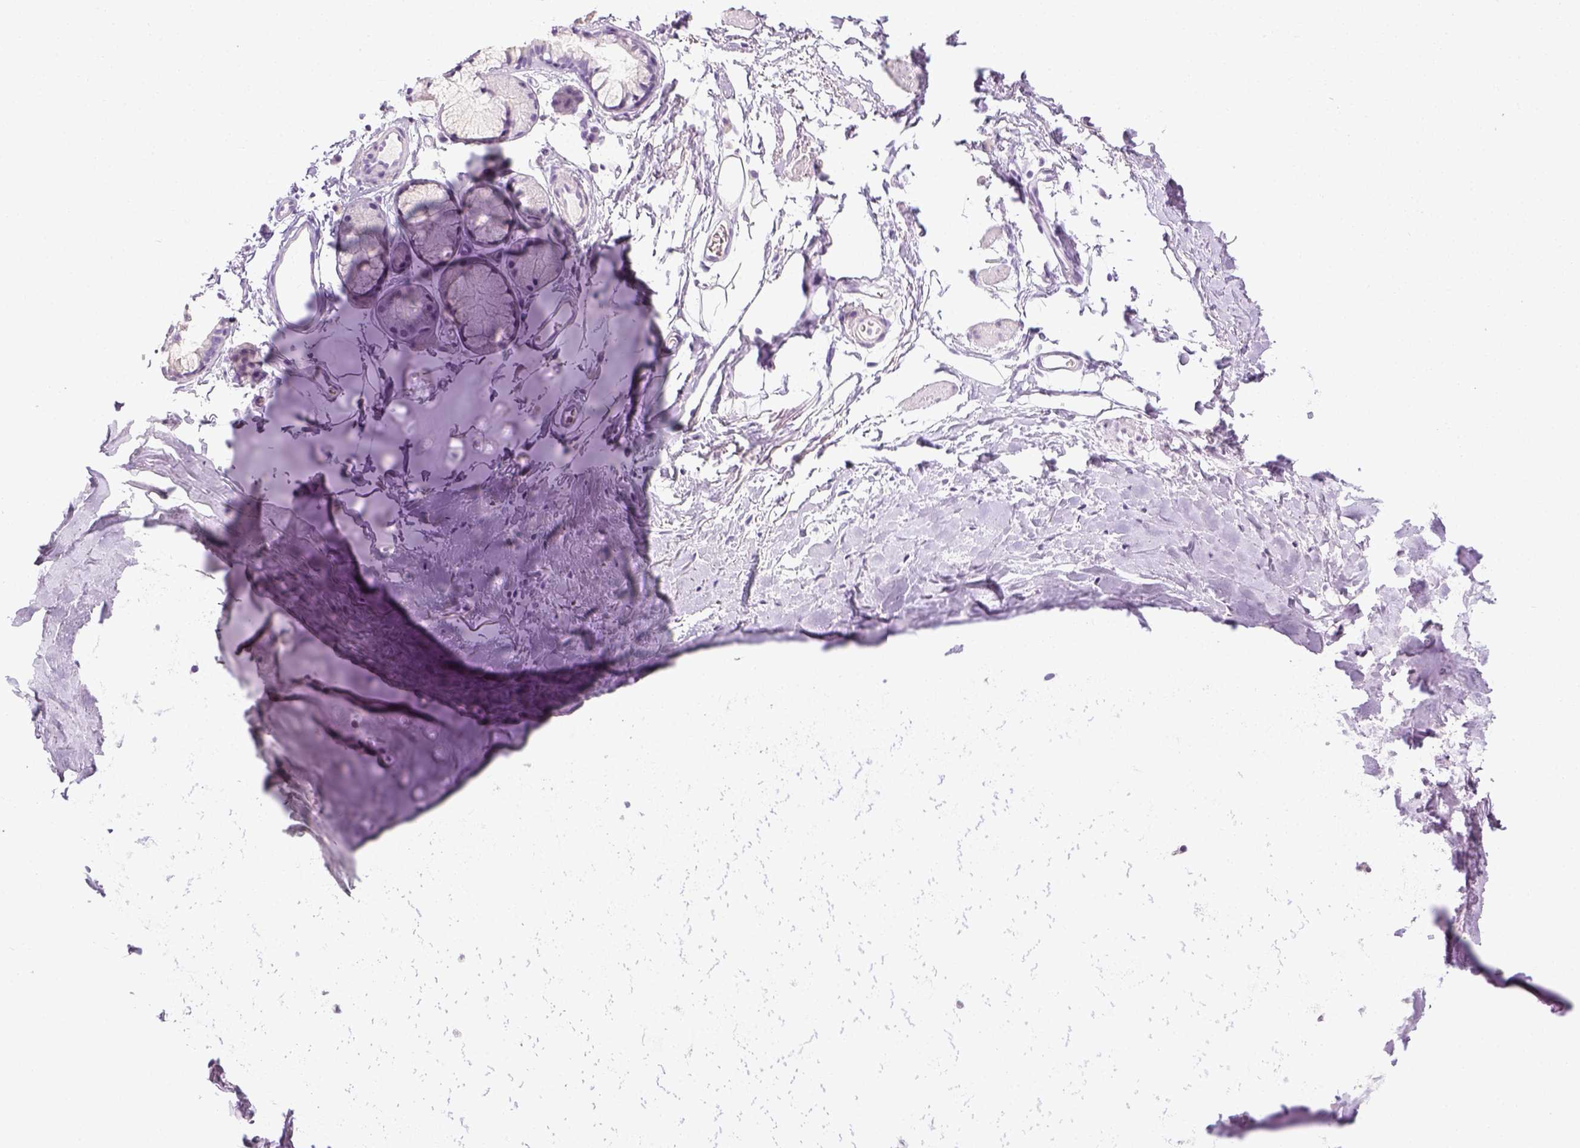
{"staining": {"intensity": "negative", "quantity": "none", "location": "none"}, "tissue": "adipose tissue", "cell_type": "Adipocytes", "image_type": "normal", "snomed": [{"axis": "morphology", "description": "Normal tissue, NOS"}, {"axis": "topography", "description": "Cartilage tissue"}, {"axis": "topography", "description": "Bronchus"}], "caption": "IHC micrograph of normal human adipose tissue stained for a protein (brown), which reveals no expression in adipocytes.", "gene": "LGSN", "patient": {"sex": "female", "age": 79}}